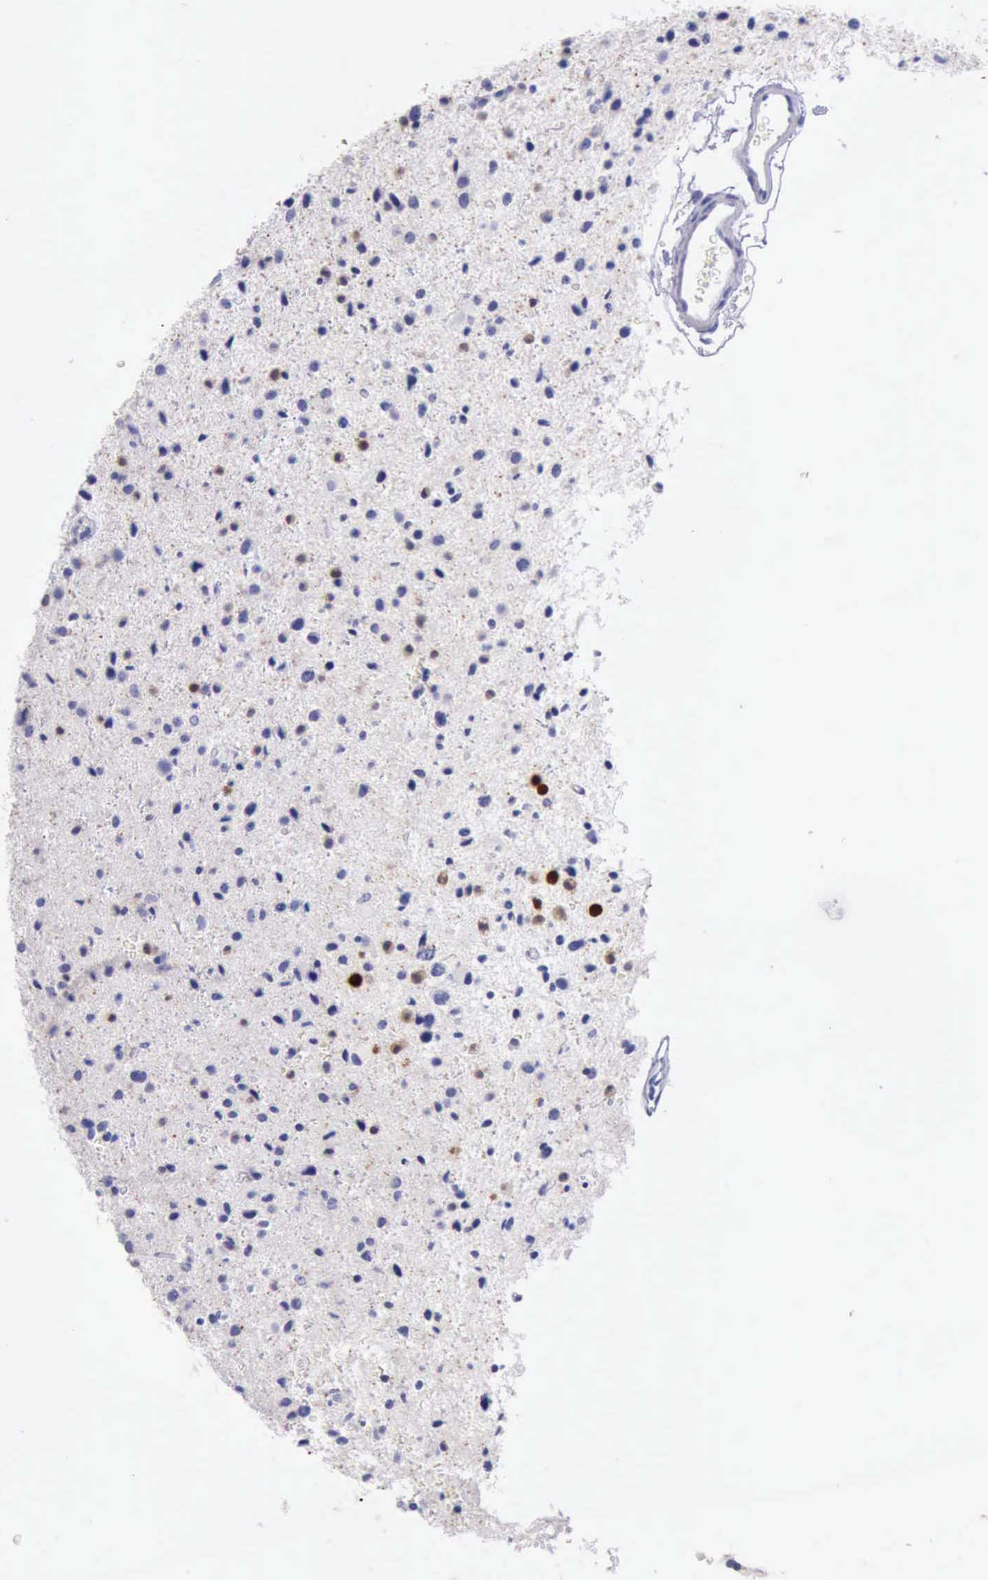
{"staining": {"intensity": "negative", "quantity": "none", "location": "none"}, "tissue": "glioma", "cell_type": "Tumor cells", "image_type": "cancer", "snomed": [{"axis": "morphology", "description": "Glioma, malignant, Low grade"}, {"axis": "topography", "description": "Brain"}], "caption": "Immunohistochemical staining of human glioma demonstrates no significant expression in tumor cells.", "gene": "CSTA", "patient": {"sex": "female", "age": 46}}